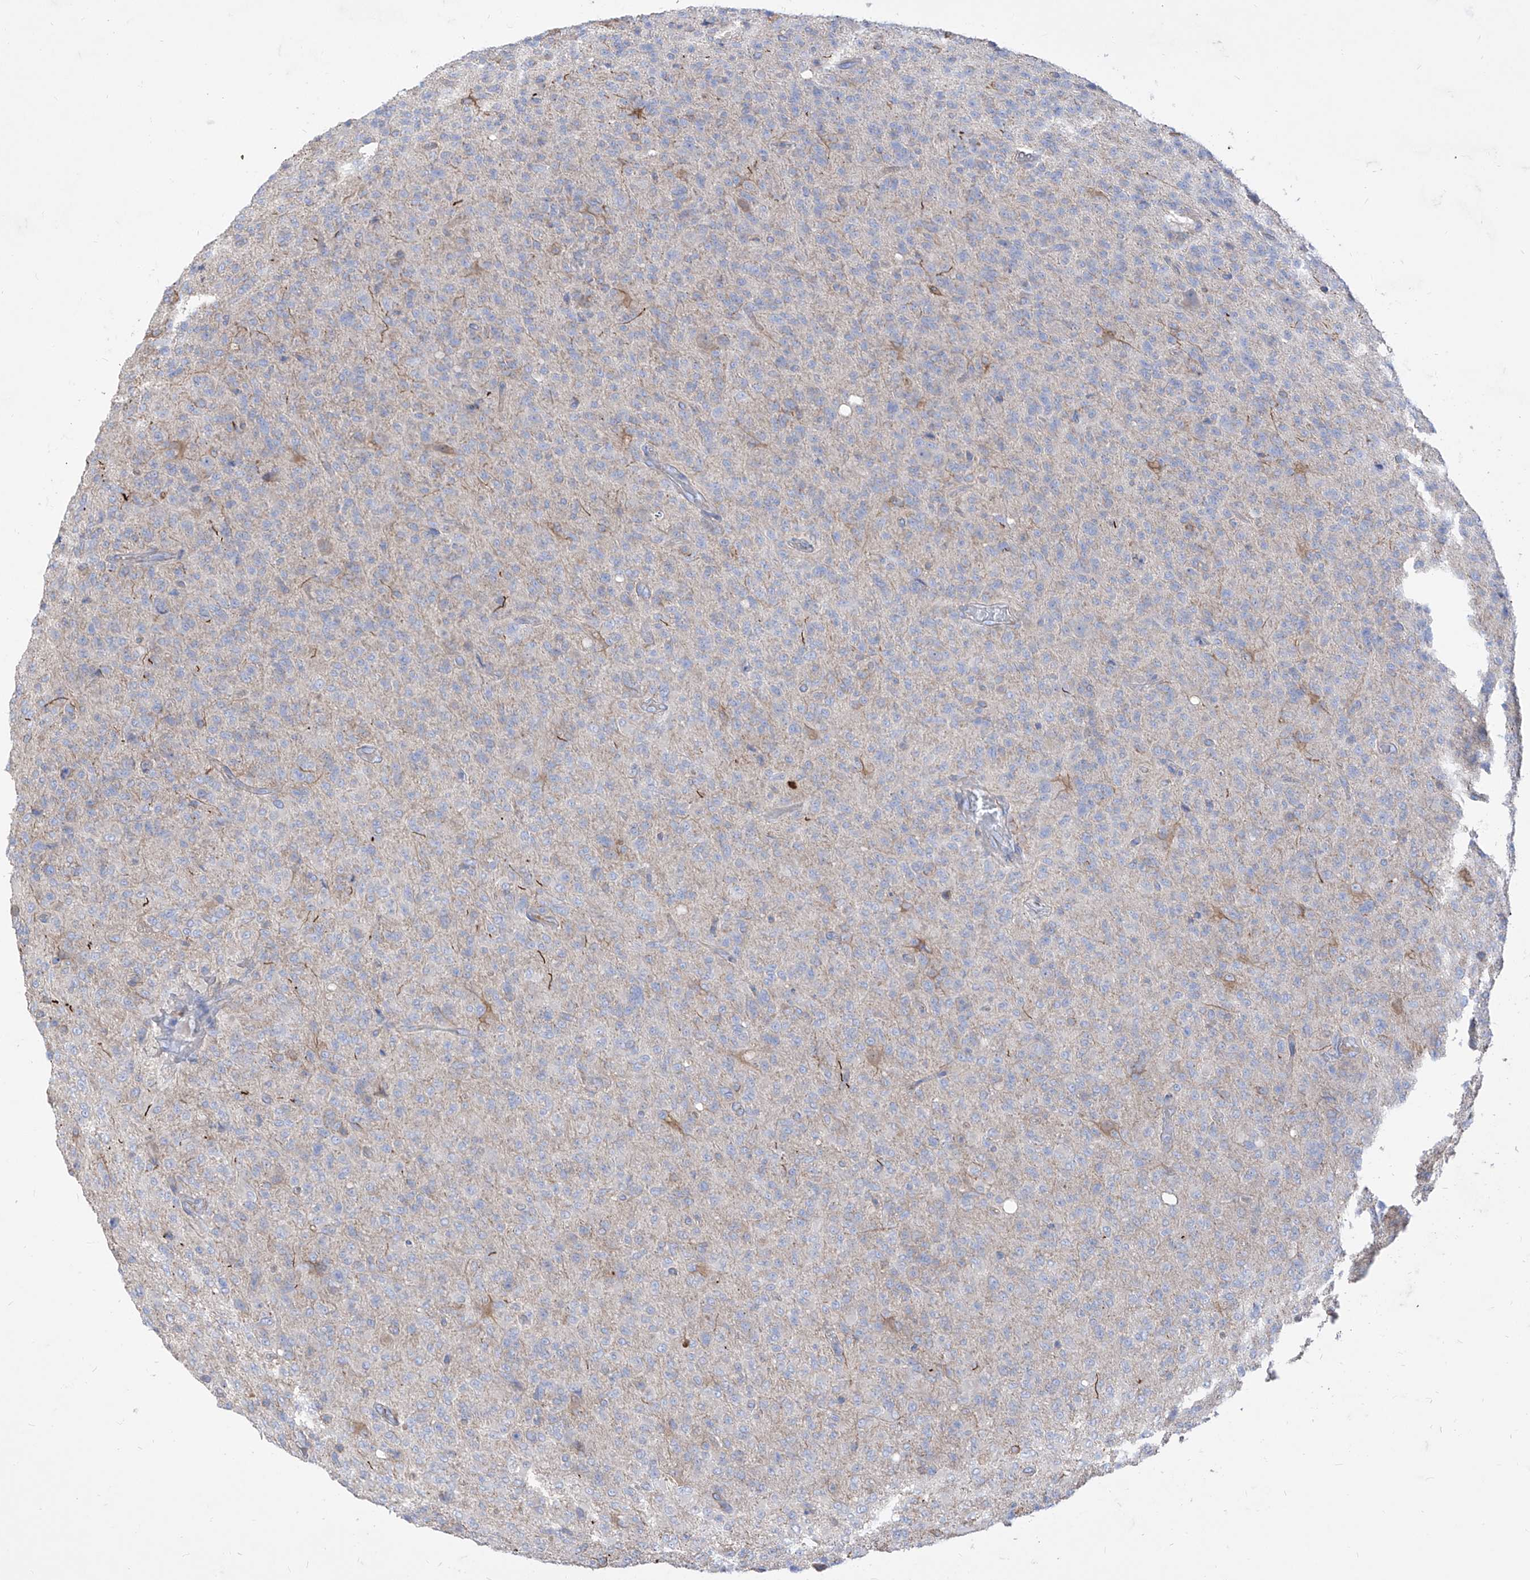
{"staining": {"intensity": "negative", "quantity": "none", "location": "none"}, "tissue": "glioma", "cell_type": "Tumor cells", "image_type": "cancer", "snomed": [{"axis": "morphology", "description": "Glioma, malignant, High grade"}, {"axis": "topography", "description": "Brain"}], "caption": "Protein analysis of malignant high-grade glioma reveals no significant expression in tumor cells.", "gene": "C1orf74", "patient": {"sex": "female", "age": 57}}